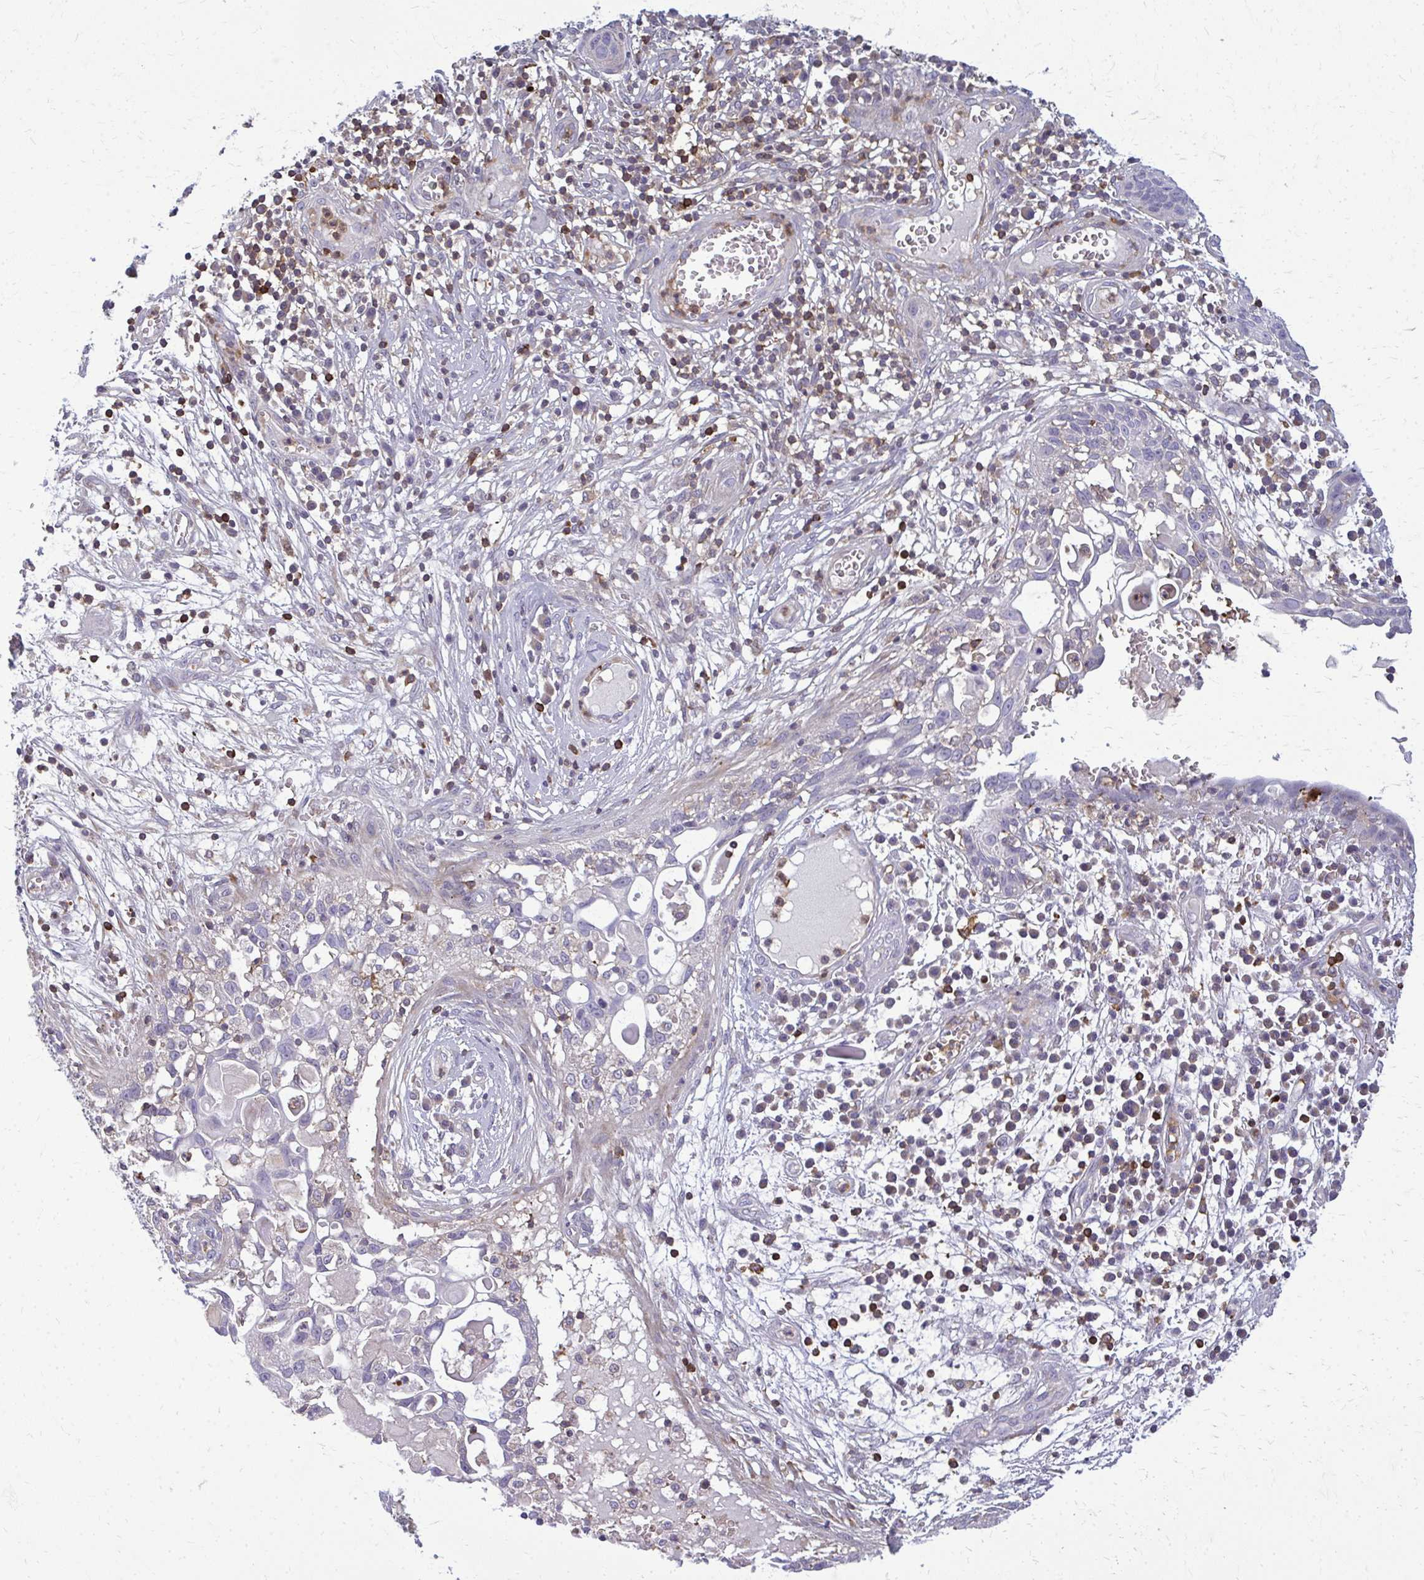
{"staining": {"intensity": "negative", "quantity": "none", "location": "none"}, "tissue": "skin cancer", "cell_type": "Tumor cells", "image_type": "cancer", "snomed": [{"axis": "morphology", "description": "Squamous cell carcinoma, NOS"}, {"axis": "topography", "description": "Skin"}, {"axis": "topography", "description": "Vulva"}], "caption": "Protein analysis of squamous cell carcinoma (skin) shows no significant positivity in tumor cells.", "gene": "AP5M1", "patient": {"sex": "female", "age": 83}}